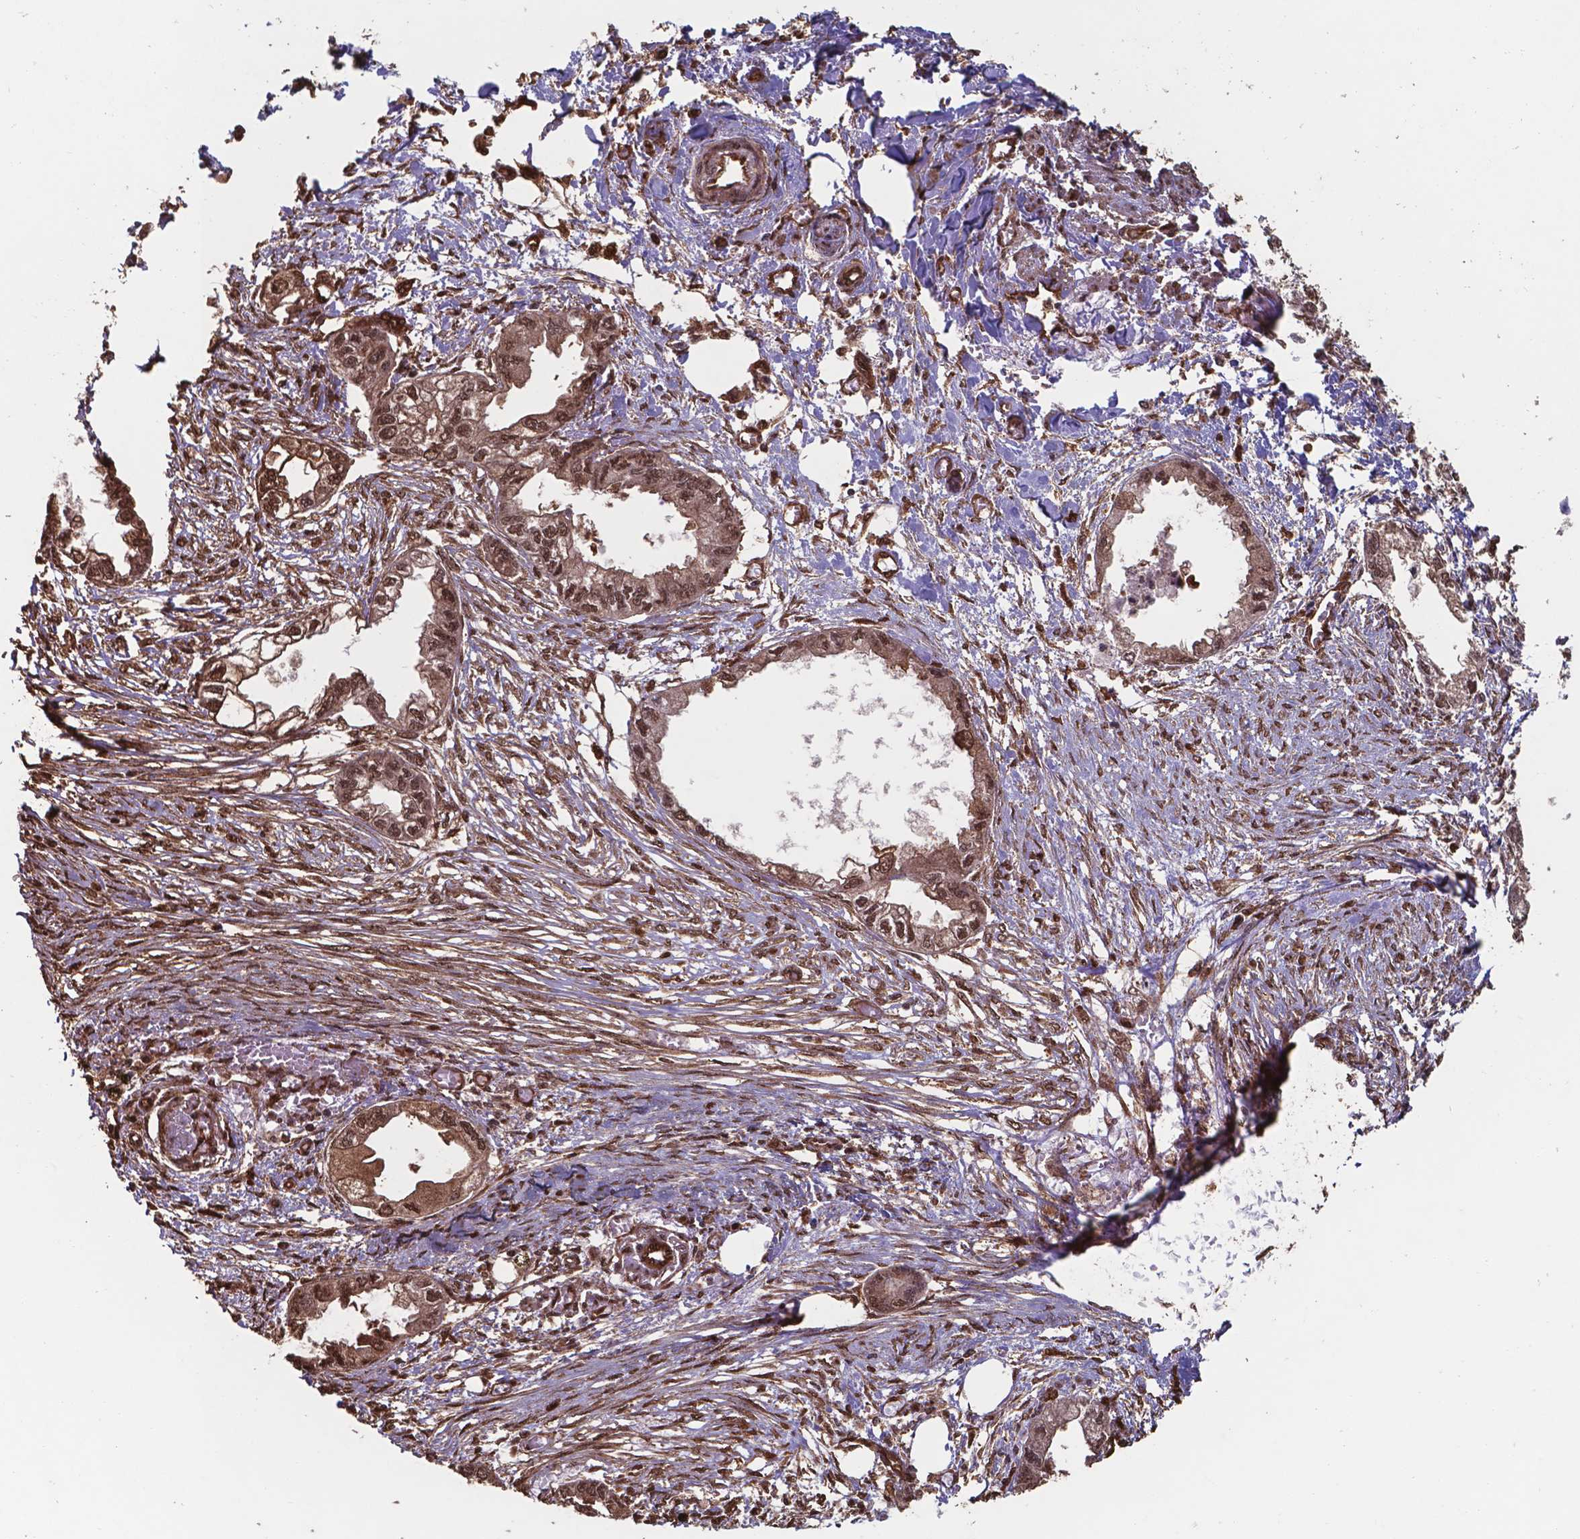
{"staining": {"intensity": "moderate", "quantity": ">75%", "location": "cytoplasmic/membranous,nuclear"}, "tissue": "endometrial cancer", "cell_type": "Tumor cells", "image_type": "cancer", "snomed": [{"axis": "morphology", "description": "Adenocarcinoma, NOS"}, {"axis": "morphology", "description": "Adenocarcinoma, metastatic, NOS"}, {"axis": "topography", "description": "Adipose tissue"}, {"axis": "topography", "description": "Endometrium"}], "caption": "Immunohistochemistry image of metastatic adenocarcinoma (endometrial) stained for a protein (brown), which demonstrates medium levels of moderate cytoplasmic/membranous and nuclear staining in about >75% of tumor cells.", "gene": "CHP2", "patient": {"sex": "female", "age": 67}}